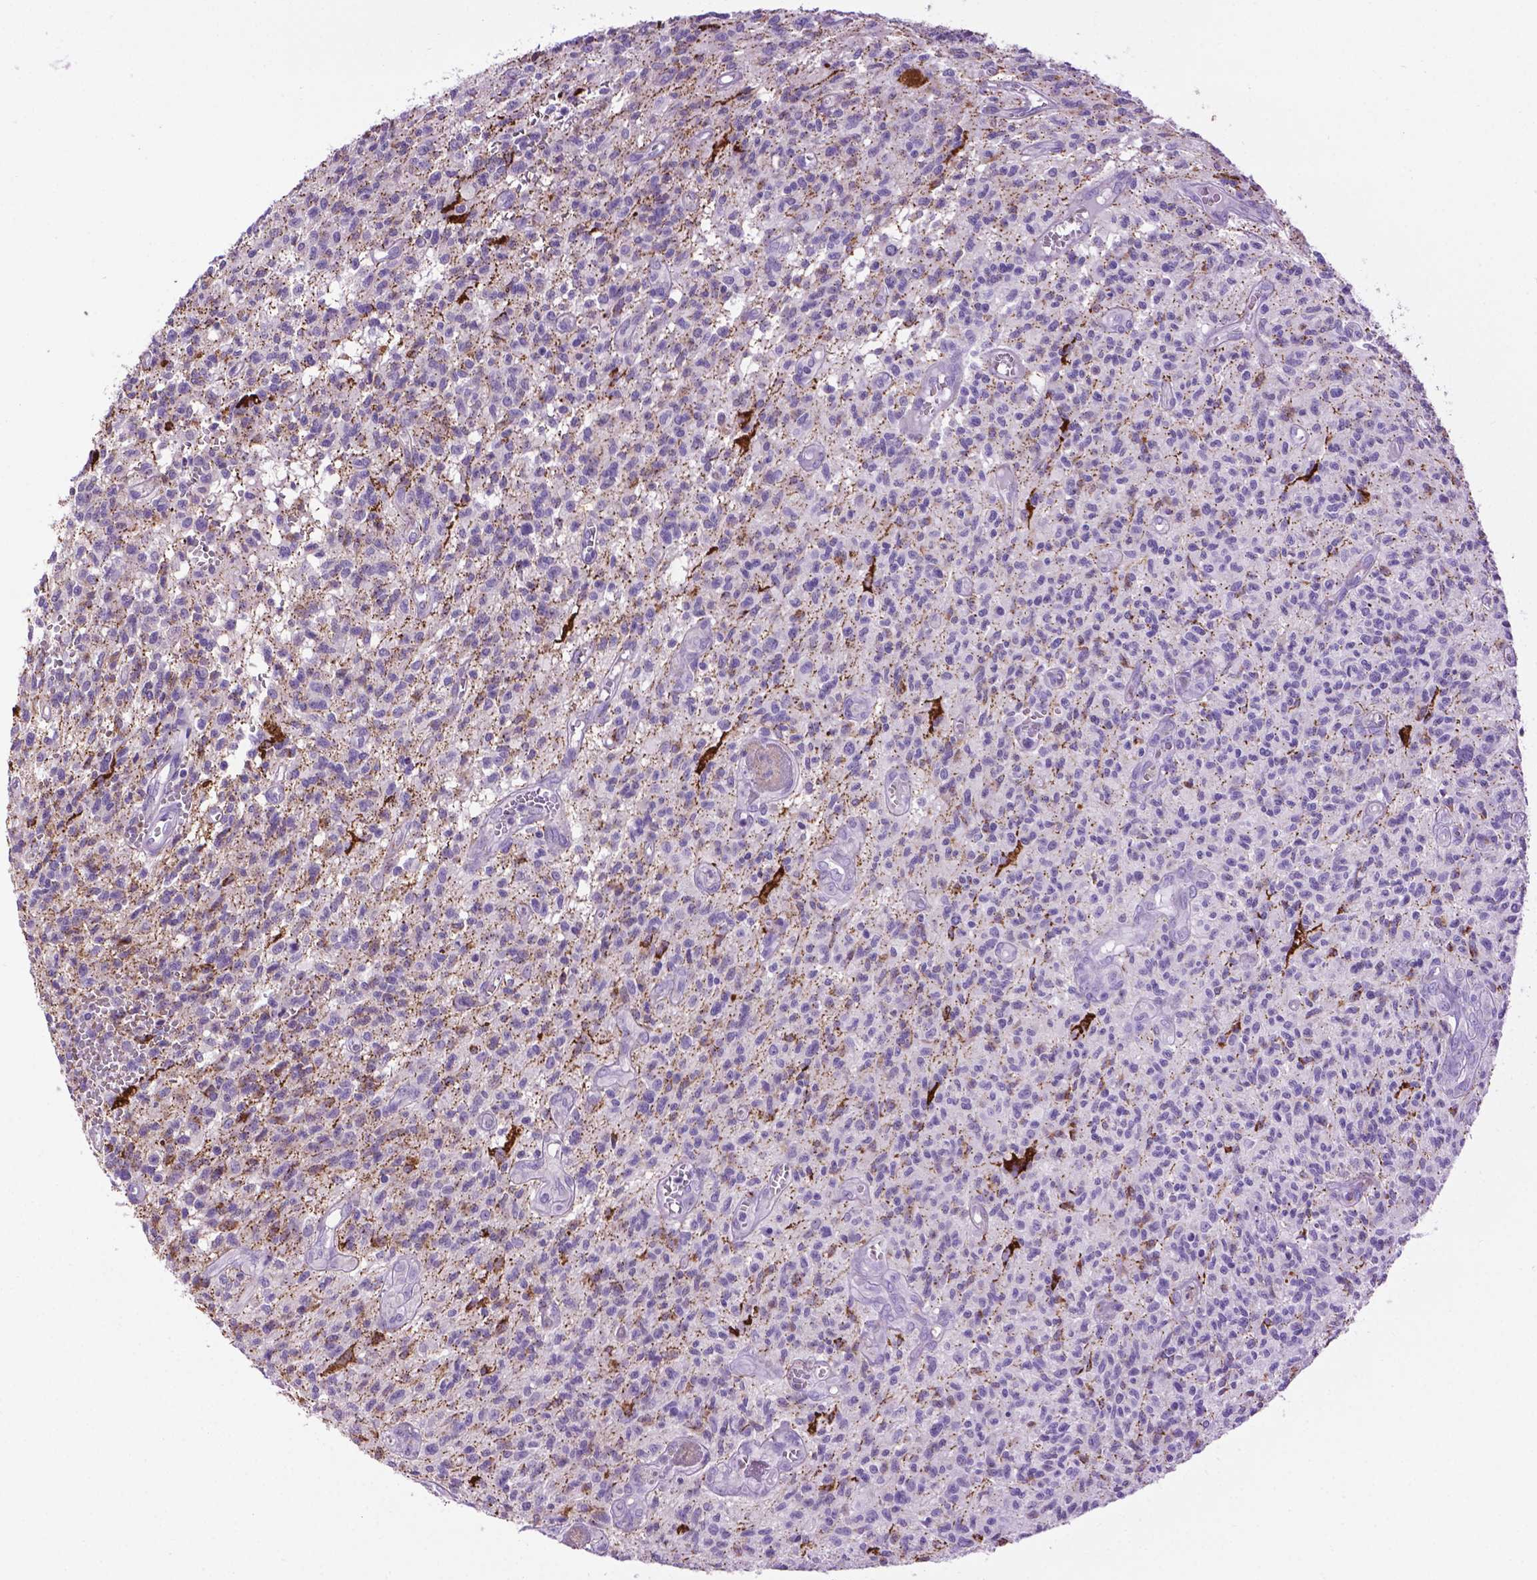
{"staining": {"intensity": "negative", "quantity": "none", "location": "none"}, "tissue": "glioma", "cell_type": "Tumor cells", "image_type": "cancer", "snomed": [{"axis": "morphology", "description": "Glioma, malignant, Low grade"}, {"axis": "topography", "description": "Brain"}], "caption": "Tumor cells show no significant protein staining in malignant glioma (low-grade).", "gene": "TMEM132E", "patient": {"sex": "male", "age": 64}}